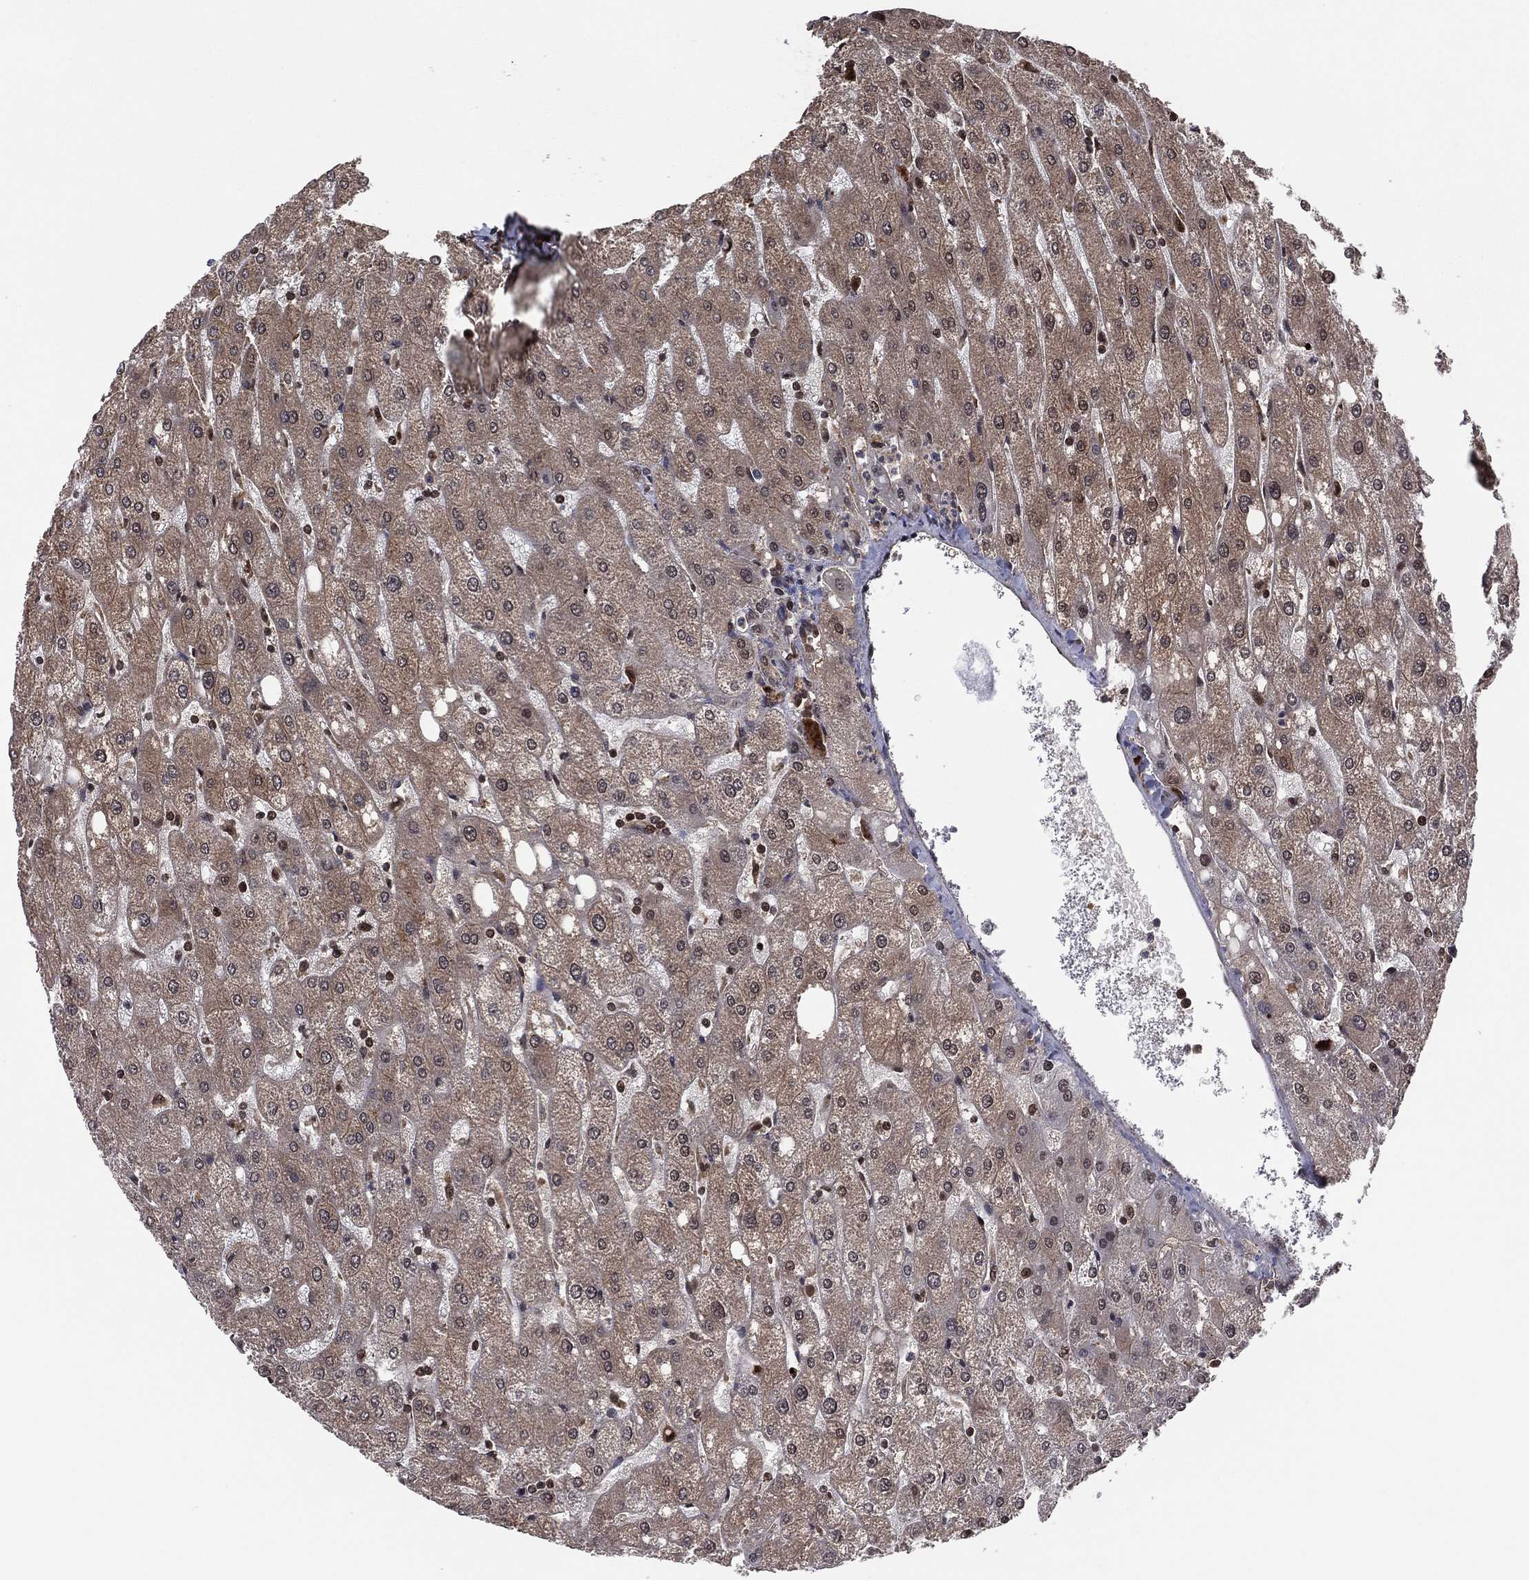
{"staining": {"intensity": "weak", "quantity": "25%-75%", "location": "cytoplasmic/membranous"}, "tissue": "liver", "cell_type": "Cholangiocytes", "image_type": "normal", "snomed": [{"axis": "morphology", "description": "Normal tissue, NOS"}, {"axis": "topography", "description": "Liver"}], "caption": "The immunohistochemical stain highlights weak cytoplasmic/membranous staining in cholangiocytes of unremarkable liver.", "gene": "ICOSLG", "patient": {"sex": "male", "age": 67}}